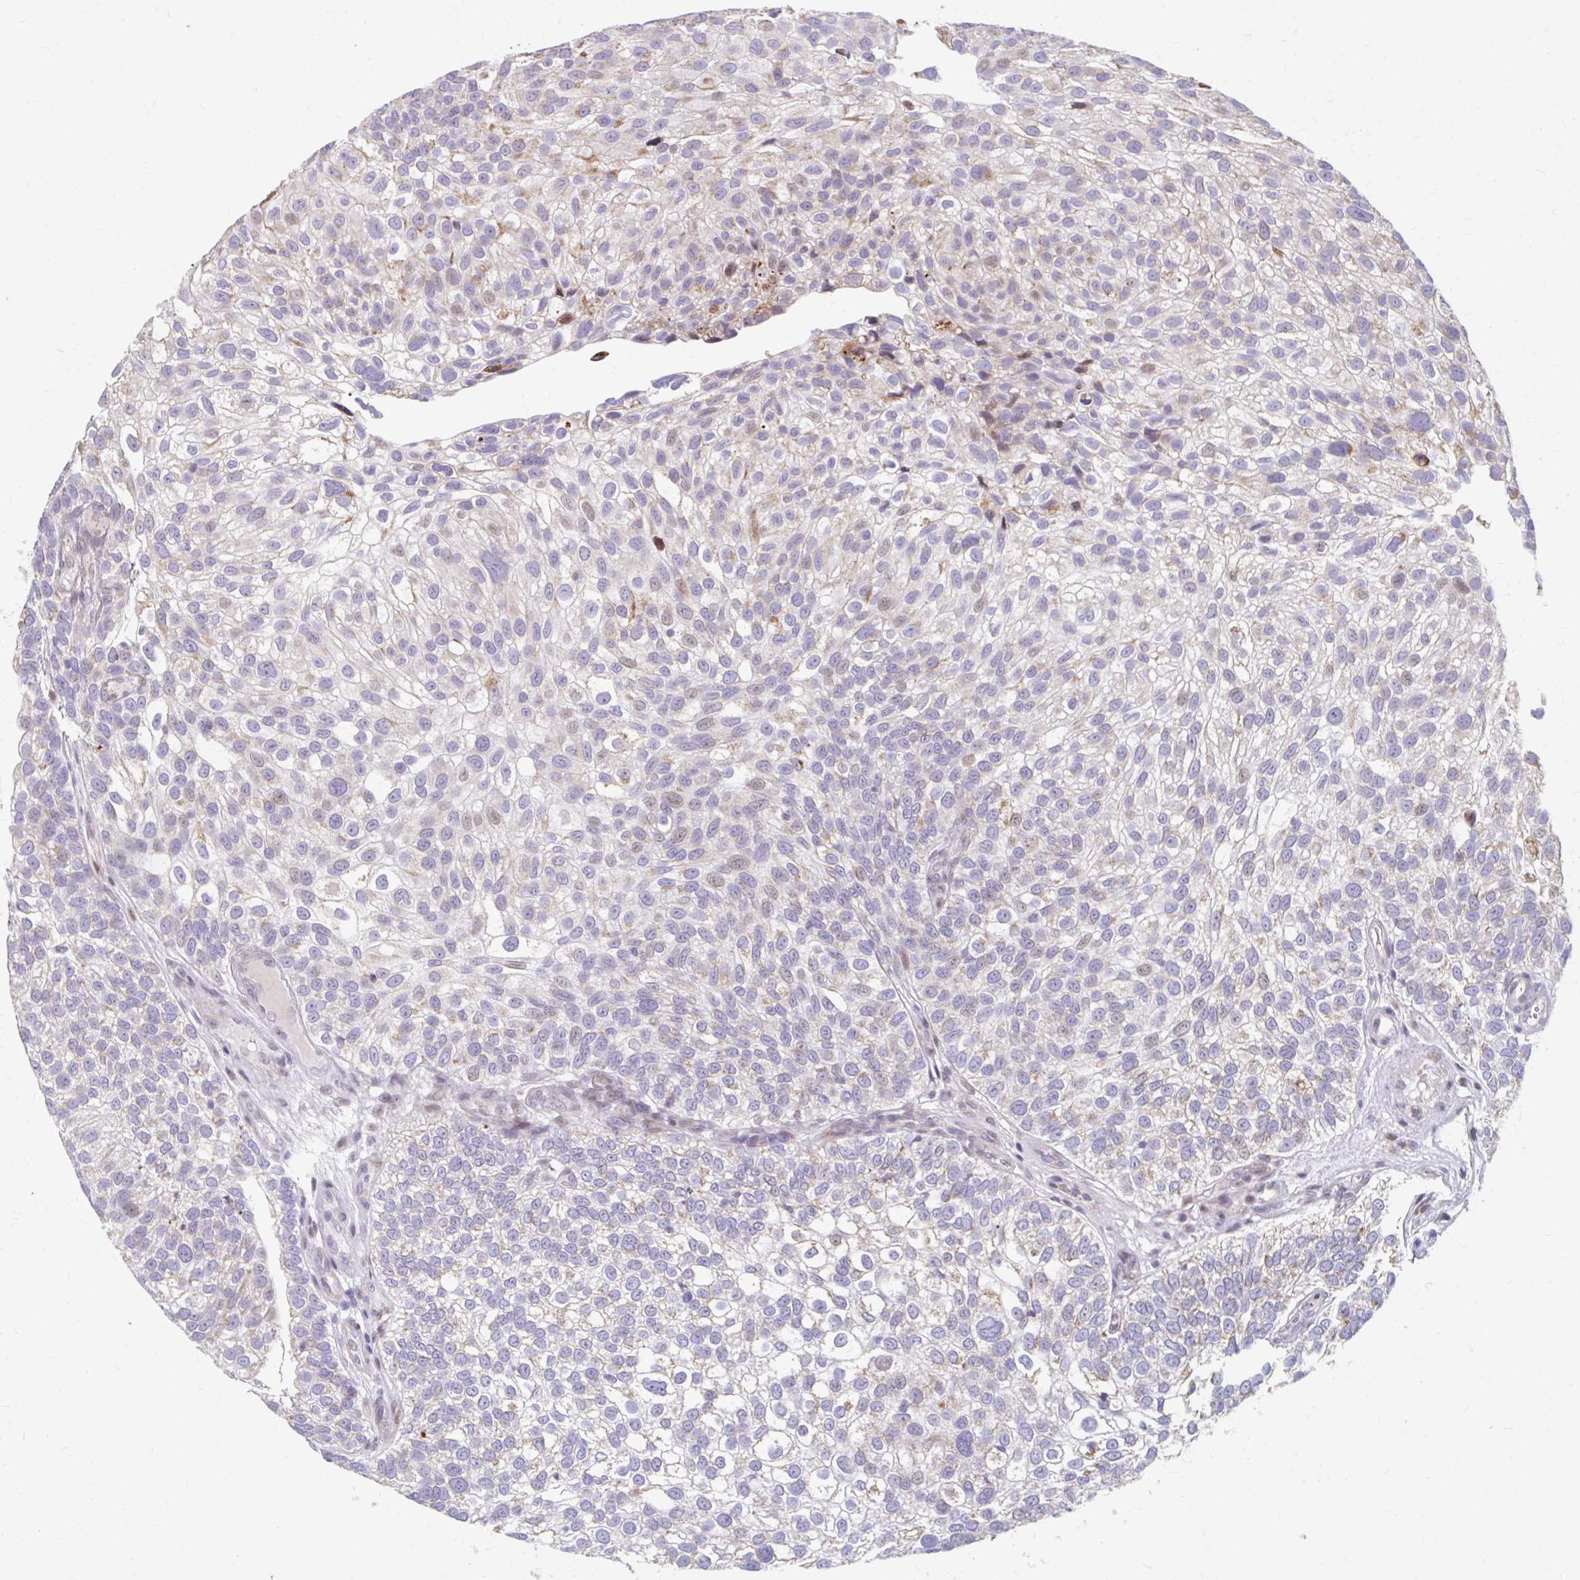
{"staining": {"intensity": "moderate", "quantity": "<25%", "location": "cytoplasmic/membranous,nuclear"}, "tissue": "urothelial cancer", "cell_type": "Tumor cells", "image_type": "cancer", "snomed": [{"axis": "morphology", "description": "Urothelial carcinoma, NOS"}, {"axis": "topography", "description": "Urinary bladder"}], "caption": "Transitional cell carcinoma stained with immunohistochemistry (IHC) displays moderate cytoplasmic/membranous and nuclear expression in approximately <25% of tumor cells.", "gene": "BEAN1", "patient": {"sex": "male", "age": 87}}